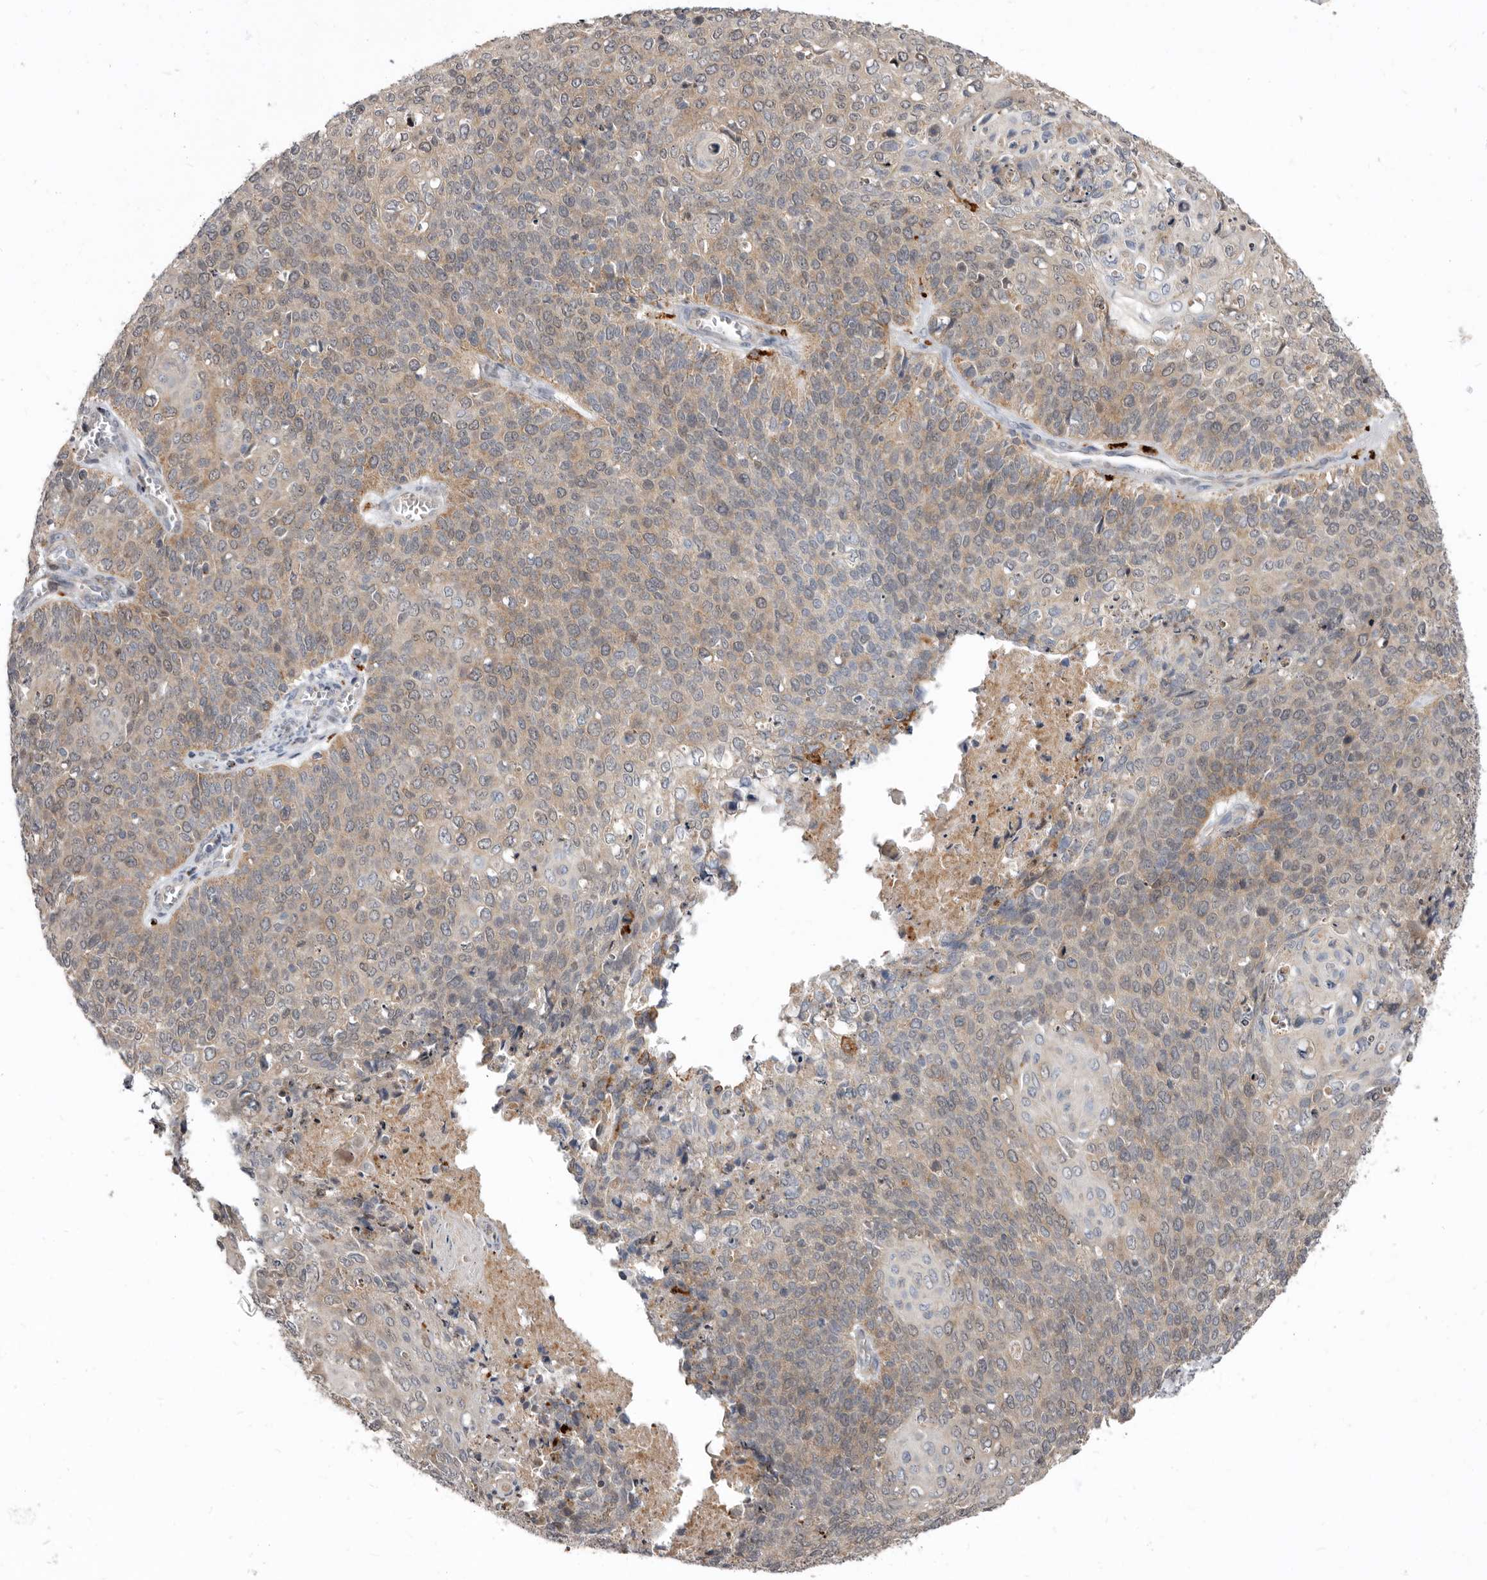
{"staining": {"intensity": "weak", "quantity": "25%-75%", "location": "cytoplasmic/membranous"}, "tissue": "cervical cancer", "cell_type": "Tumor cells", "image_type": "cancer", "snomed": [{"axis": "morphology", "description": "Squamous cell carcinoma, NOS"}, {"axis": "topography", "description": "Cervix"}], "caption": "Immunohistochemical staining of cervical squamous cell carcinoma demonstrates low levels of weak cytoplasmic/membranous positivity in about 25%-75% of tumor cells.", "gene": "SMC4", "patient": {"sex": "female", "age": 39}}